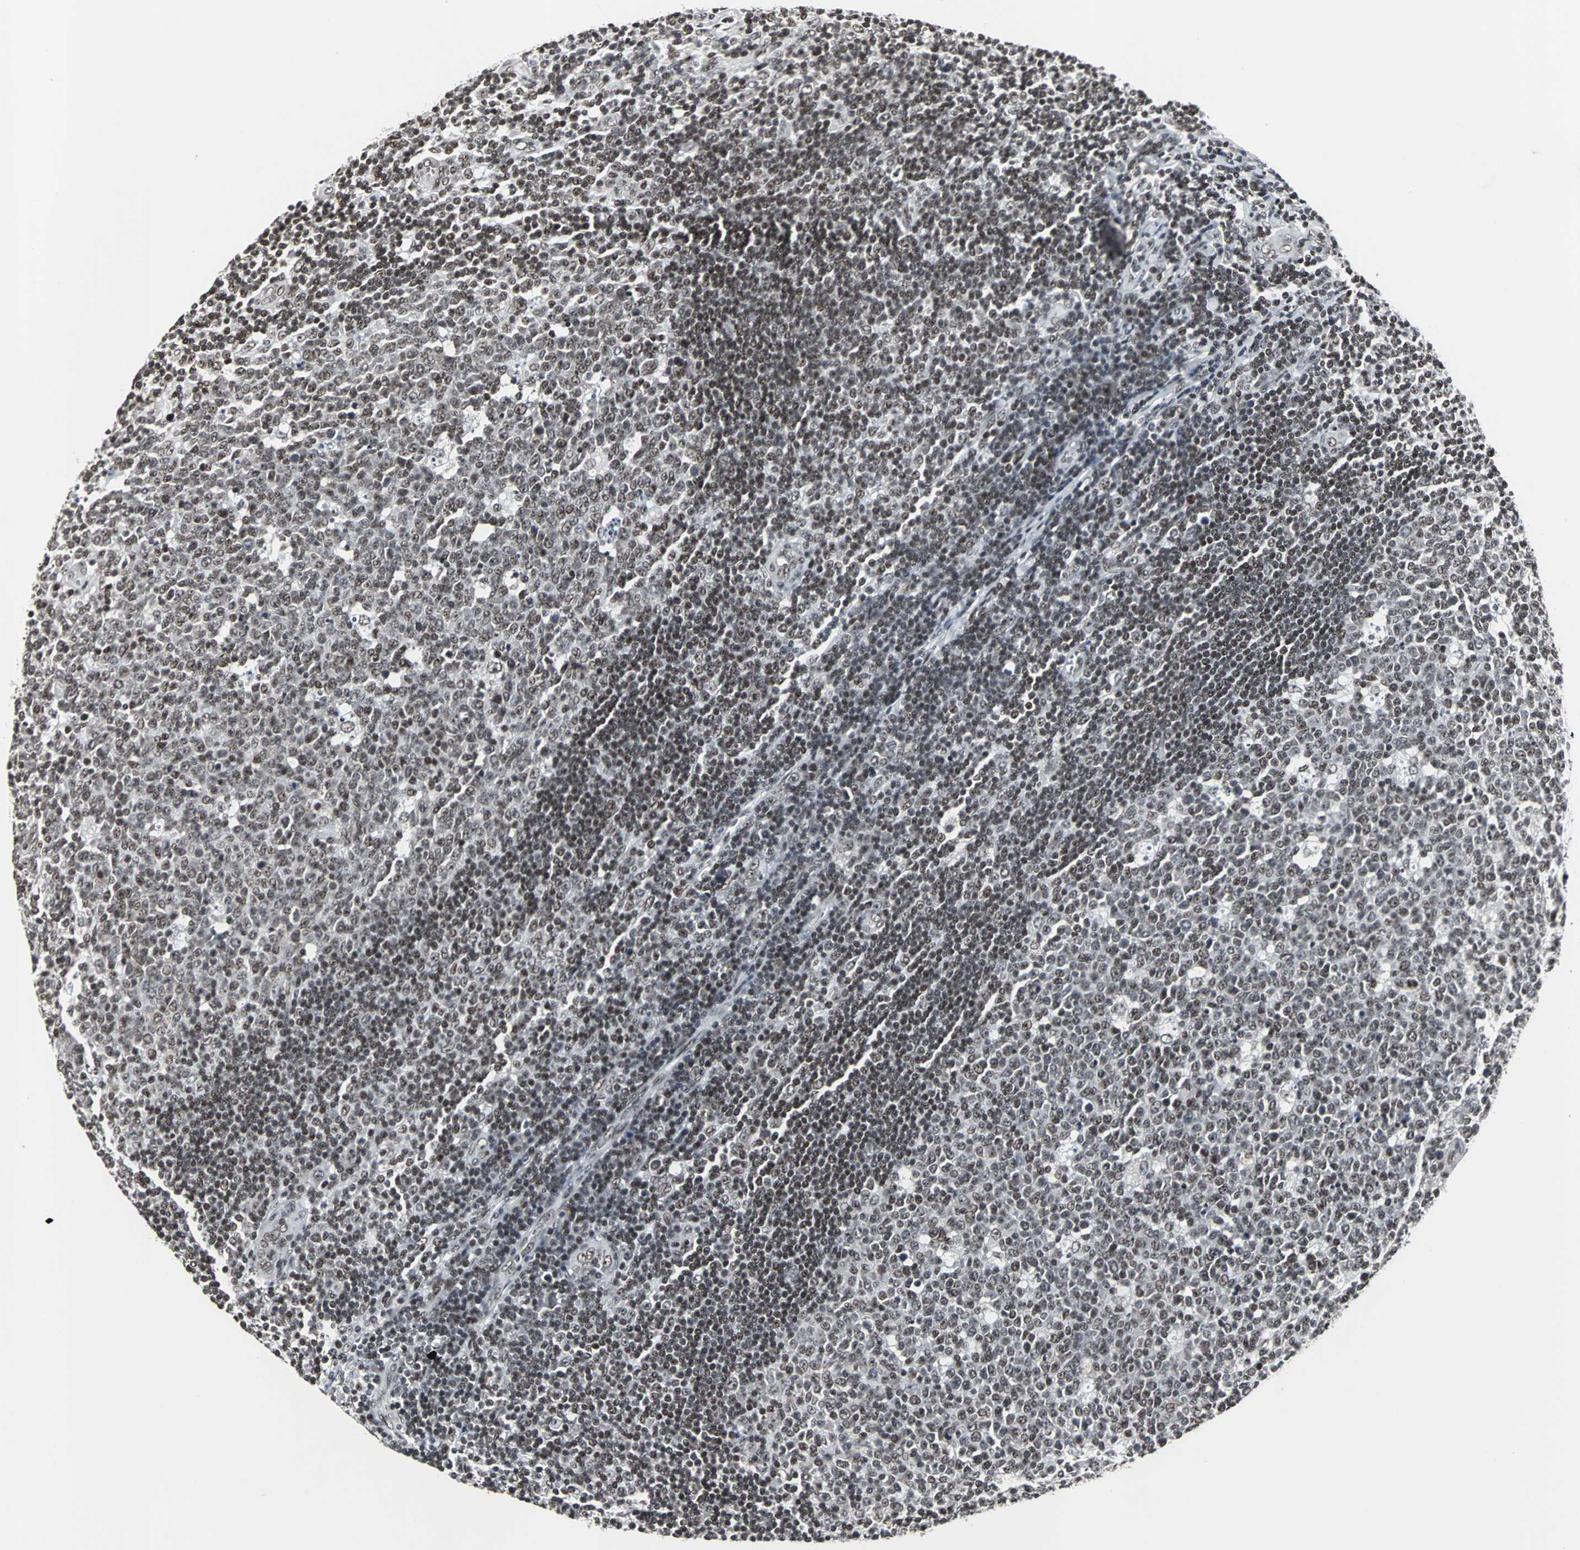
{"staining": {"intensity": "moderate", "quantity": "25%-75%", "location": "nuclear"}, "tissue": "lymph node", "cell_type": "Germinal center cells", "image_type": "normal", "snomed": [{"axis": "morphology", "description": "Normal tissue, NOS"}, {"axis": "topography", "description": "Lymph node"}, {"axis": "topography", "description": "Salivary gland"}], "caption": "Immunohistochemical staining of benign human lymph node displays medium levels of moderate nuclear positivity in about 25%-75% of germinal center cells. (Stains: DAB in brown, nuclei in blue, Microscopy: brightfield microscopy at high magnification).", "gene": "PNKP", "patient": {"sex": "male", "age": 8}}